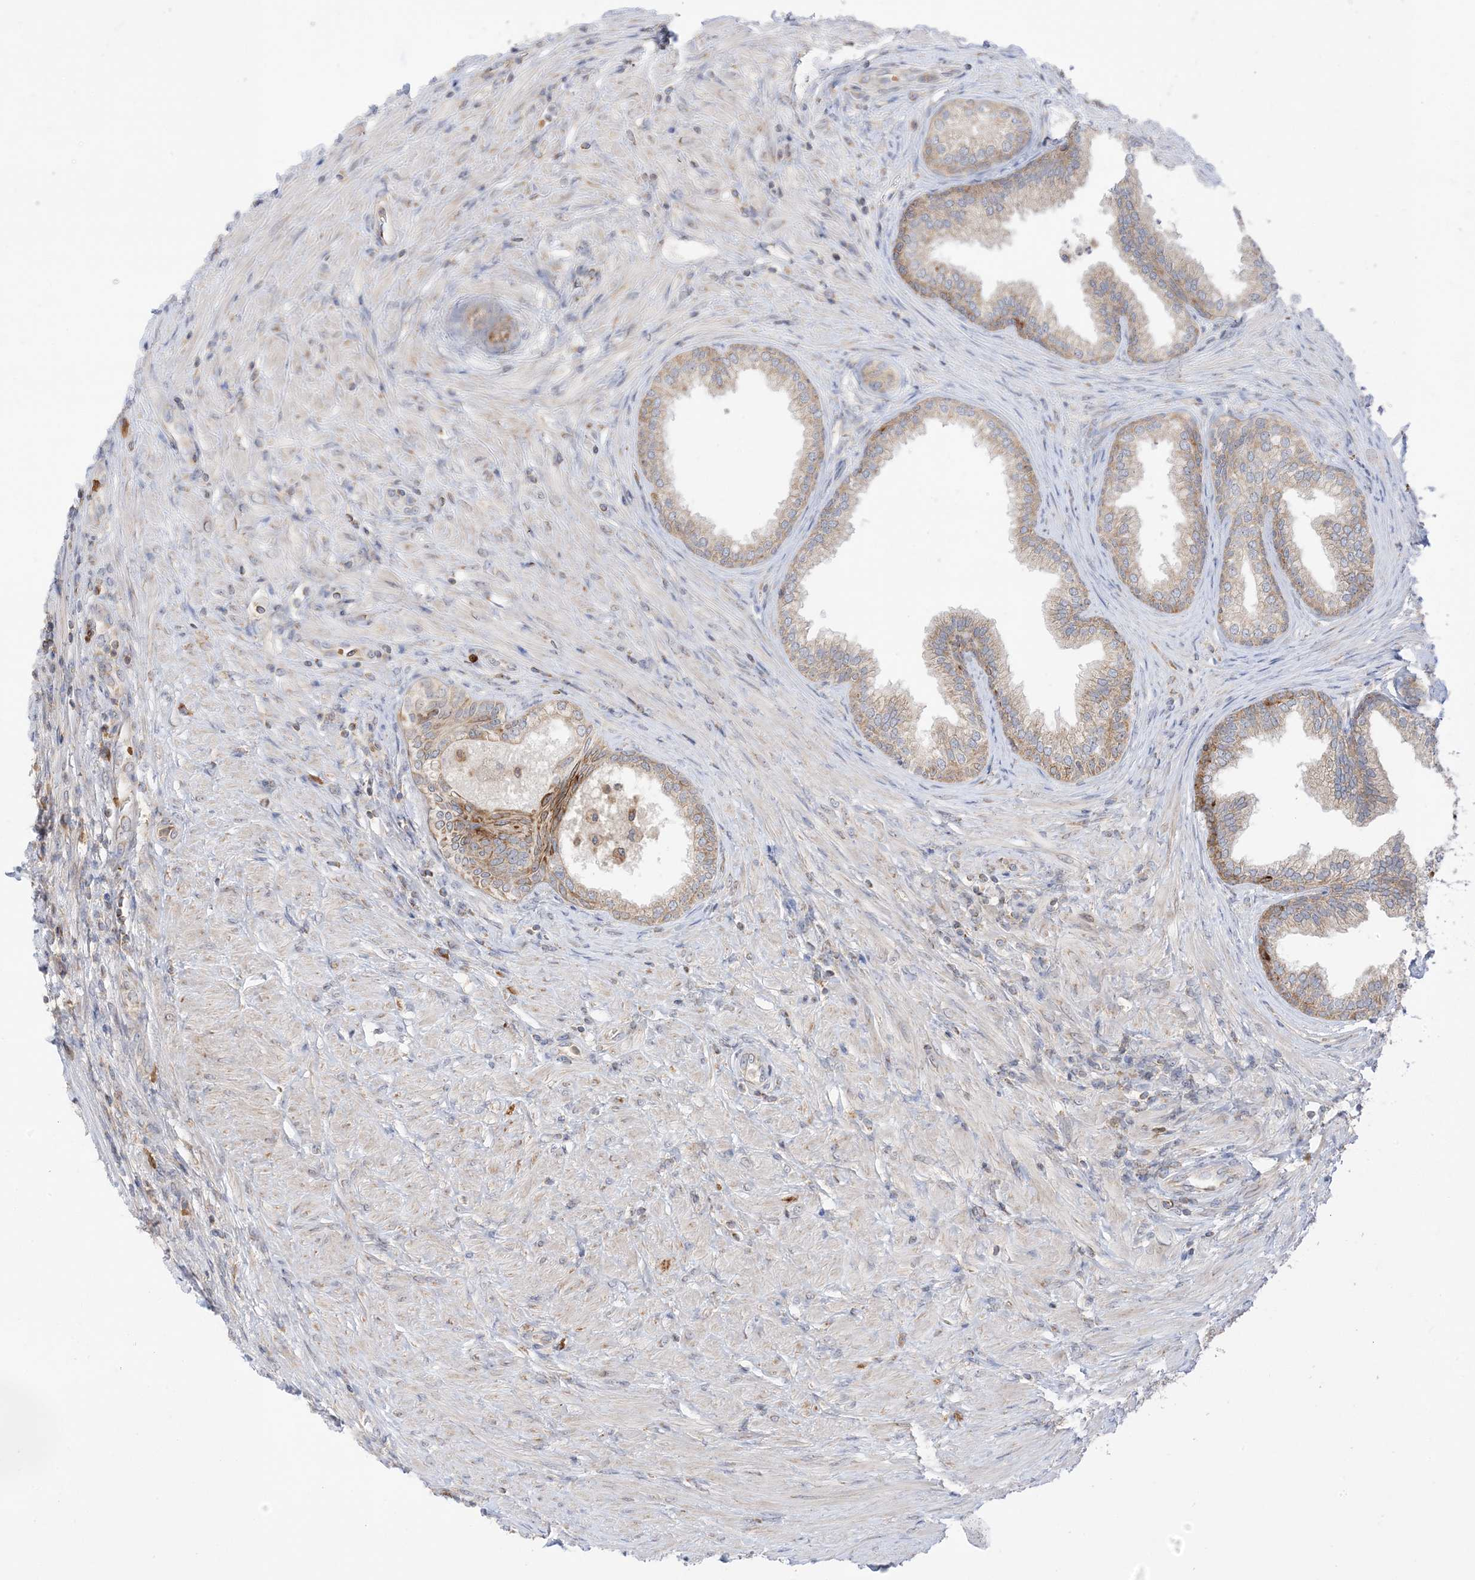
{"staining": {"intensity": "moderate", "quantity": "25%-75%", "location": "cytoplasmic/membranous"}, "tissue": "prostate", "cell_type": "Glandular cells", "image_type": "normal", "snomed": [{"axis": "morphology", "description": "Normal tissue, NOS"}, {"axis": "topography", "description": "Prostate"}], "caption": "High-power microscopy captured an IHC histopathology image of unremarkable prostate, revealing moderate cytoplasmic/membranous positivity in approximately 25%-75% of glandular cells. (Brightfield microscopy of DAB IHC at high magnification).", "gene": "NPPC", "patient": {"sex": "male", "age": 76}}